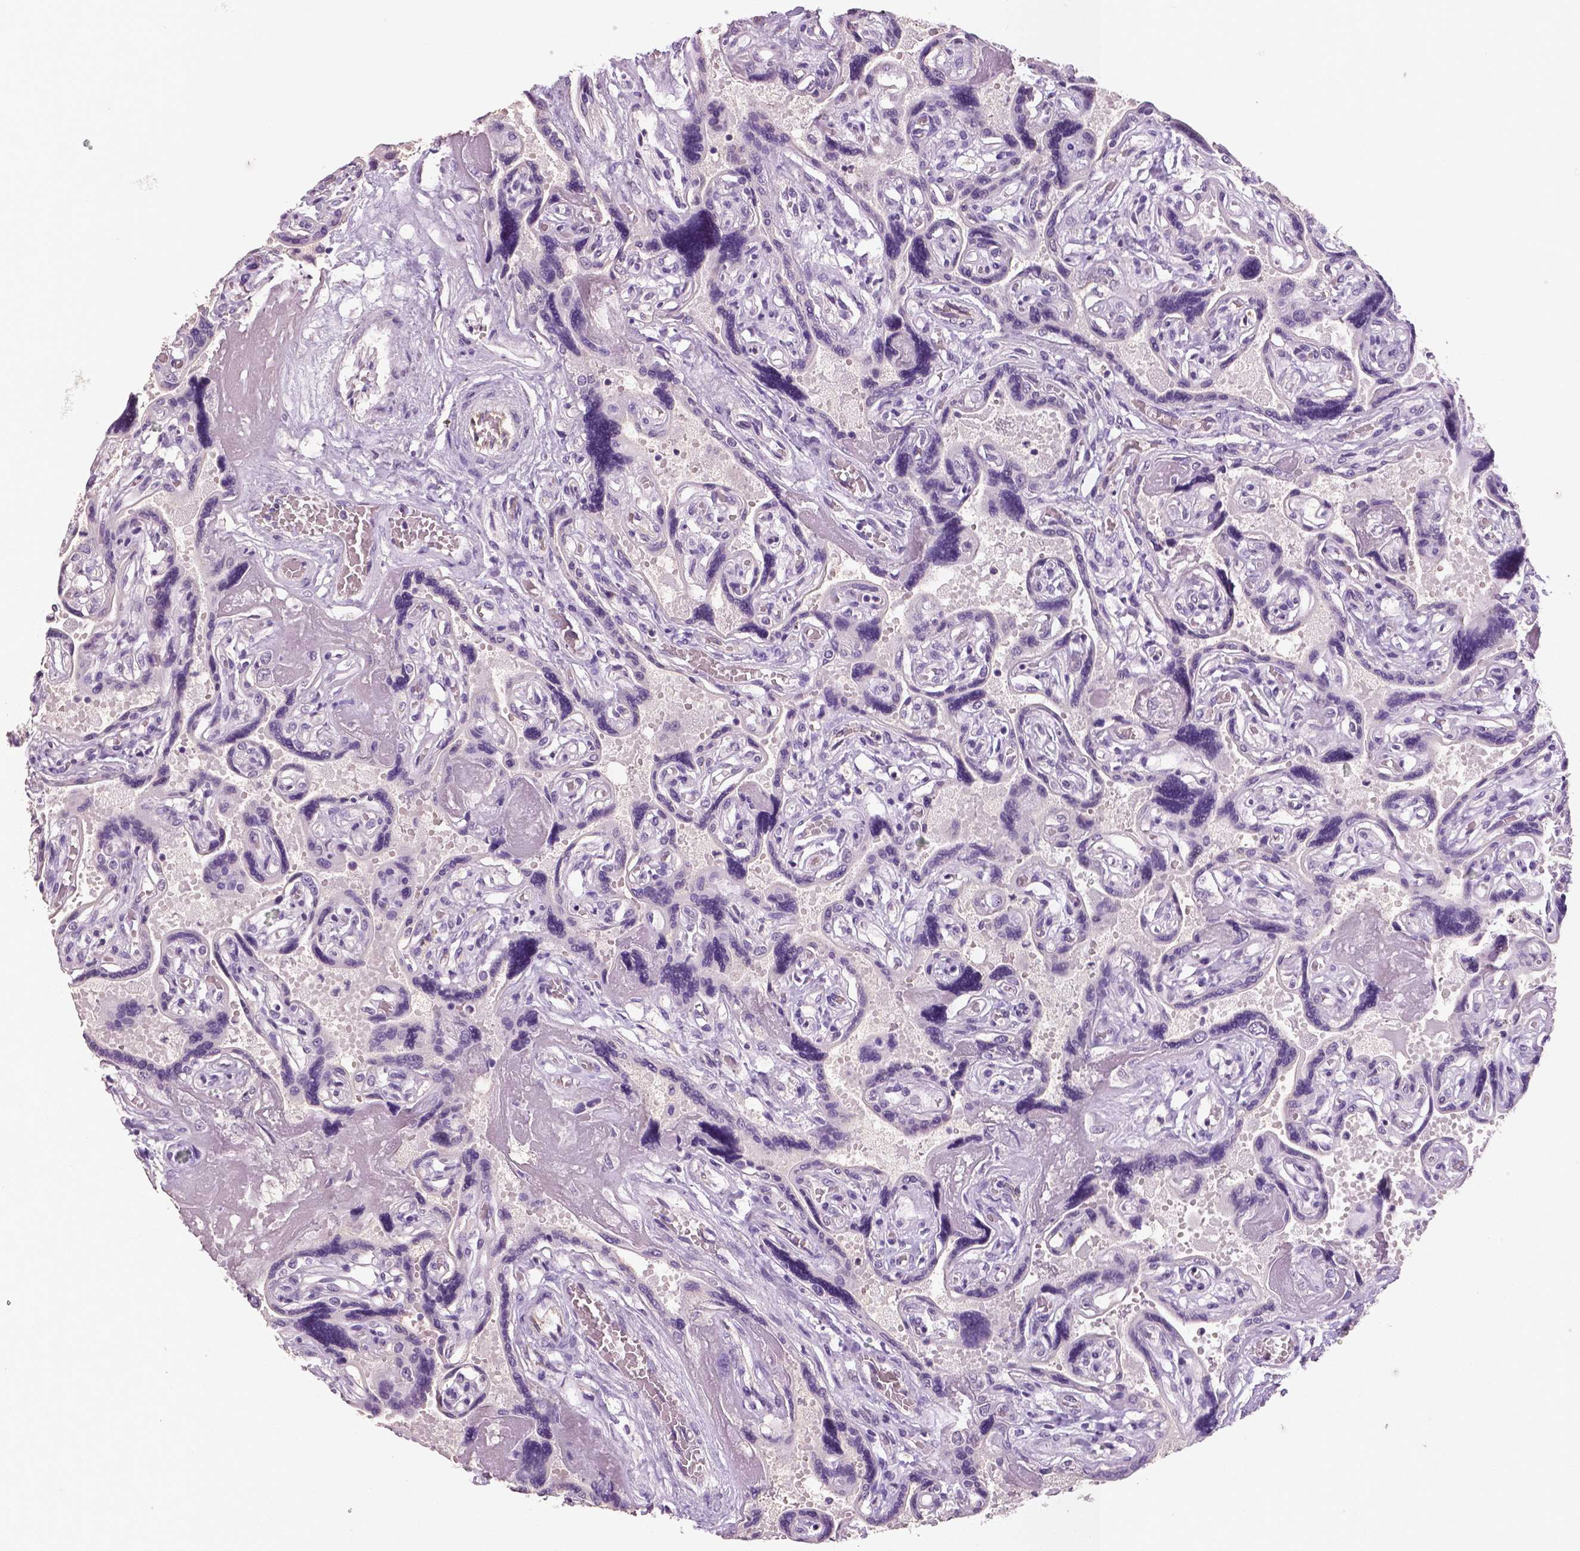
{"staining": {"intensity": "negative", "quantity": "none", "location": "none"}, "tissue": "placenta", "cell_type": "Decidual cells", "image_type": "normal", "snomed": [{"axis": "morphology", "description": "Normal tissue, NOS"}, {"axis": "topography", "description": "Placenta"}], "caption": "The image exhibits no staining of decidual cells in benign placenta. (Brightfield microscopy of DAB immunohistochemistry at high magnification).", "gene": "TSPAN7", "patient": {"sex": "female", "age": 32}}